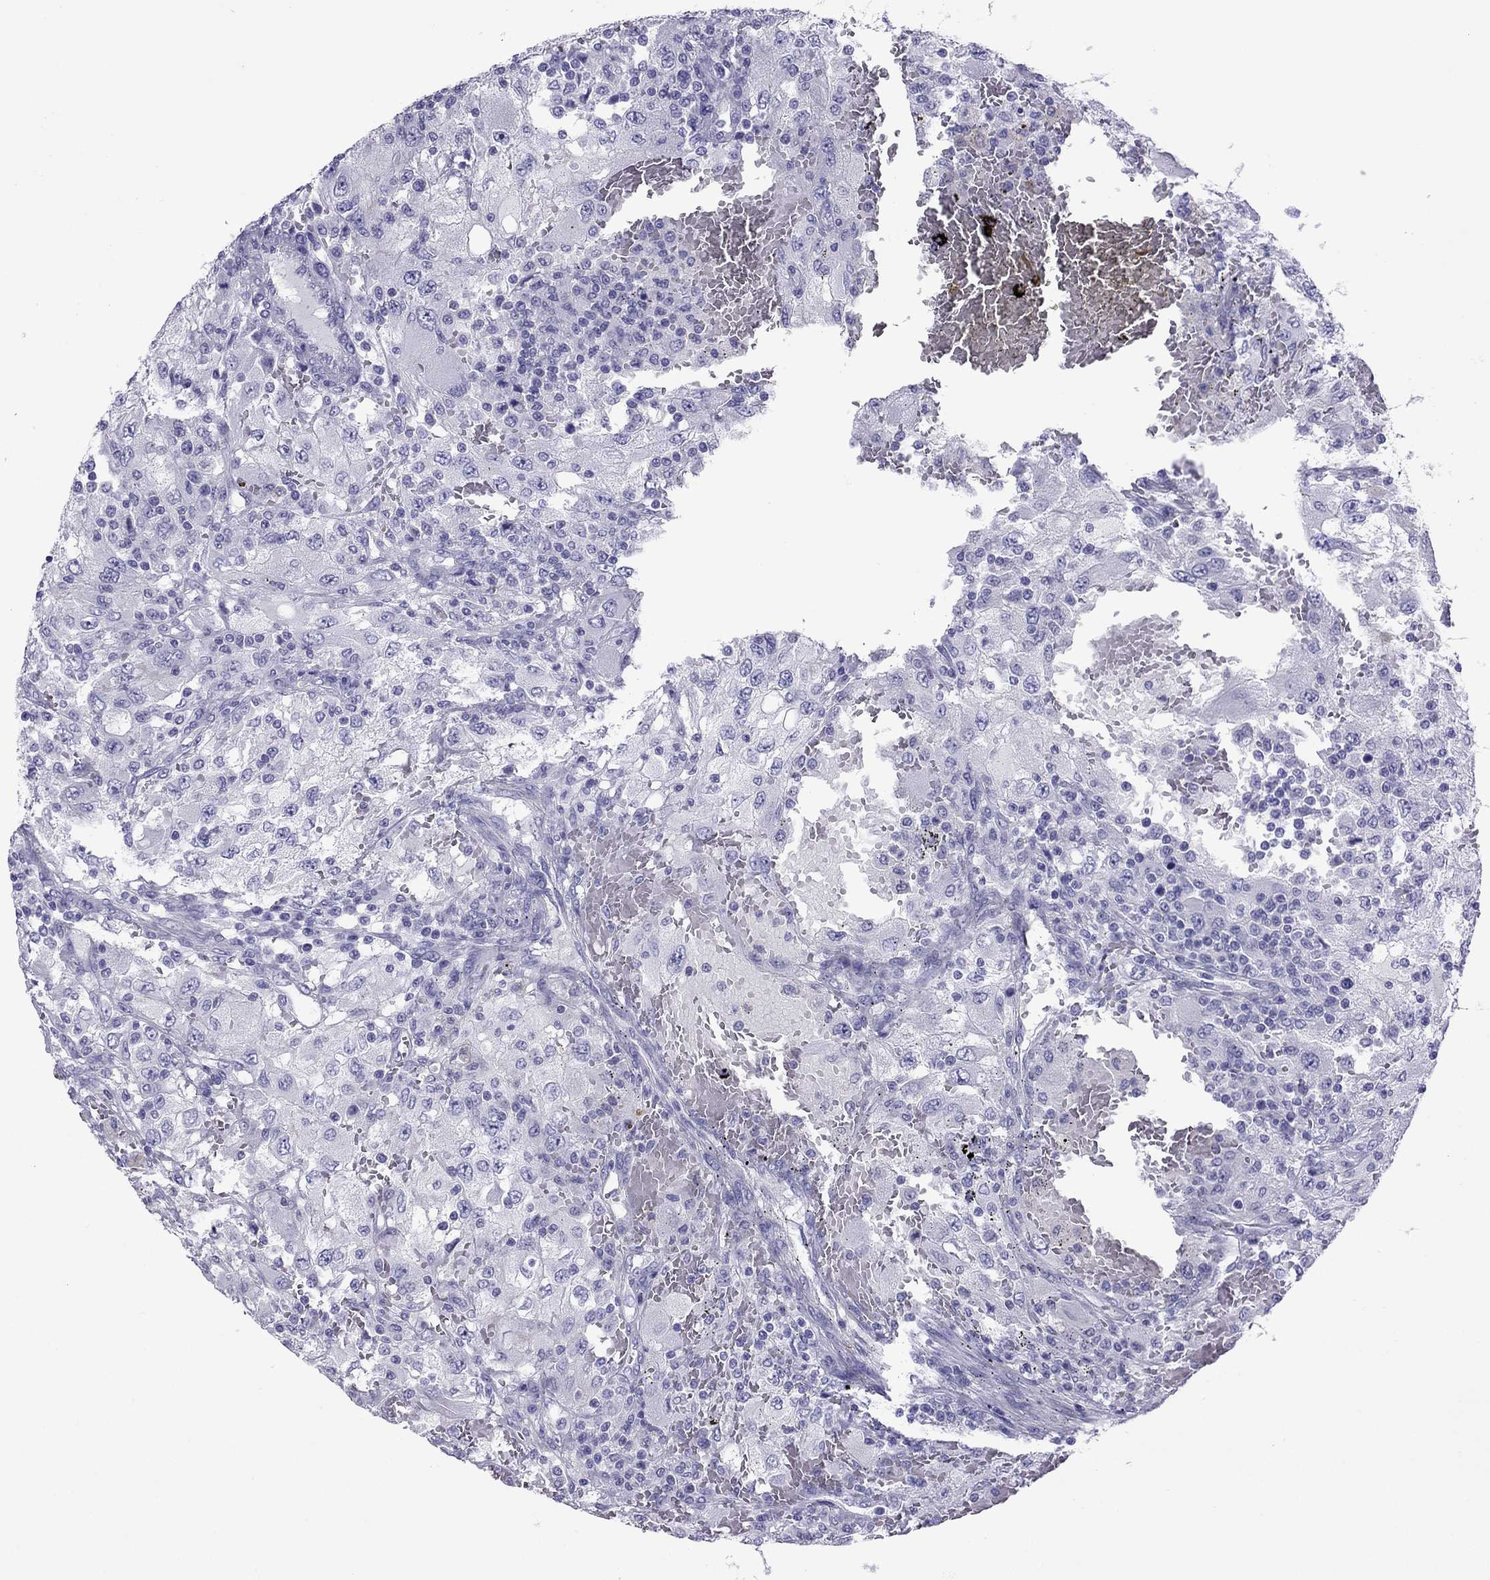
{"staining": {"intensity": "negative", "quantity": "none", "location": "none"}, "tissue": "renal cancer", "cell_type": "Tumor cells", "image_type": "cancer", "snomed": [{"axis": "morphology", "description": "Adenocarcinoma, NOS"}, {"axis": "topography", "description": "Kidney"}], "caption": "IHC micrograph of neoplastic tissue: human renal cancer stained with DAB (3,3'-diaminobenzidine) shows no significant protein expression in tumor cells. (Immunohistochemistry (ihc), brightfield microscopy, high magnification).", "gene": "MYL11", "patient": {"sex": "female", "age": 67}}